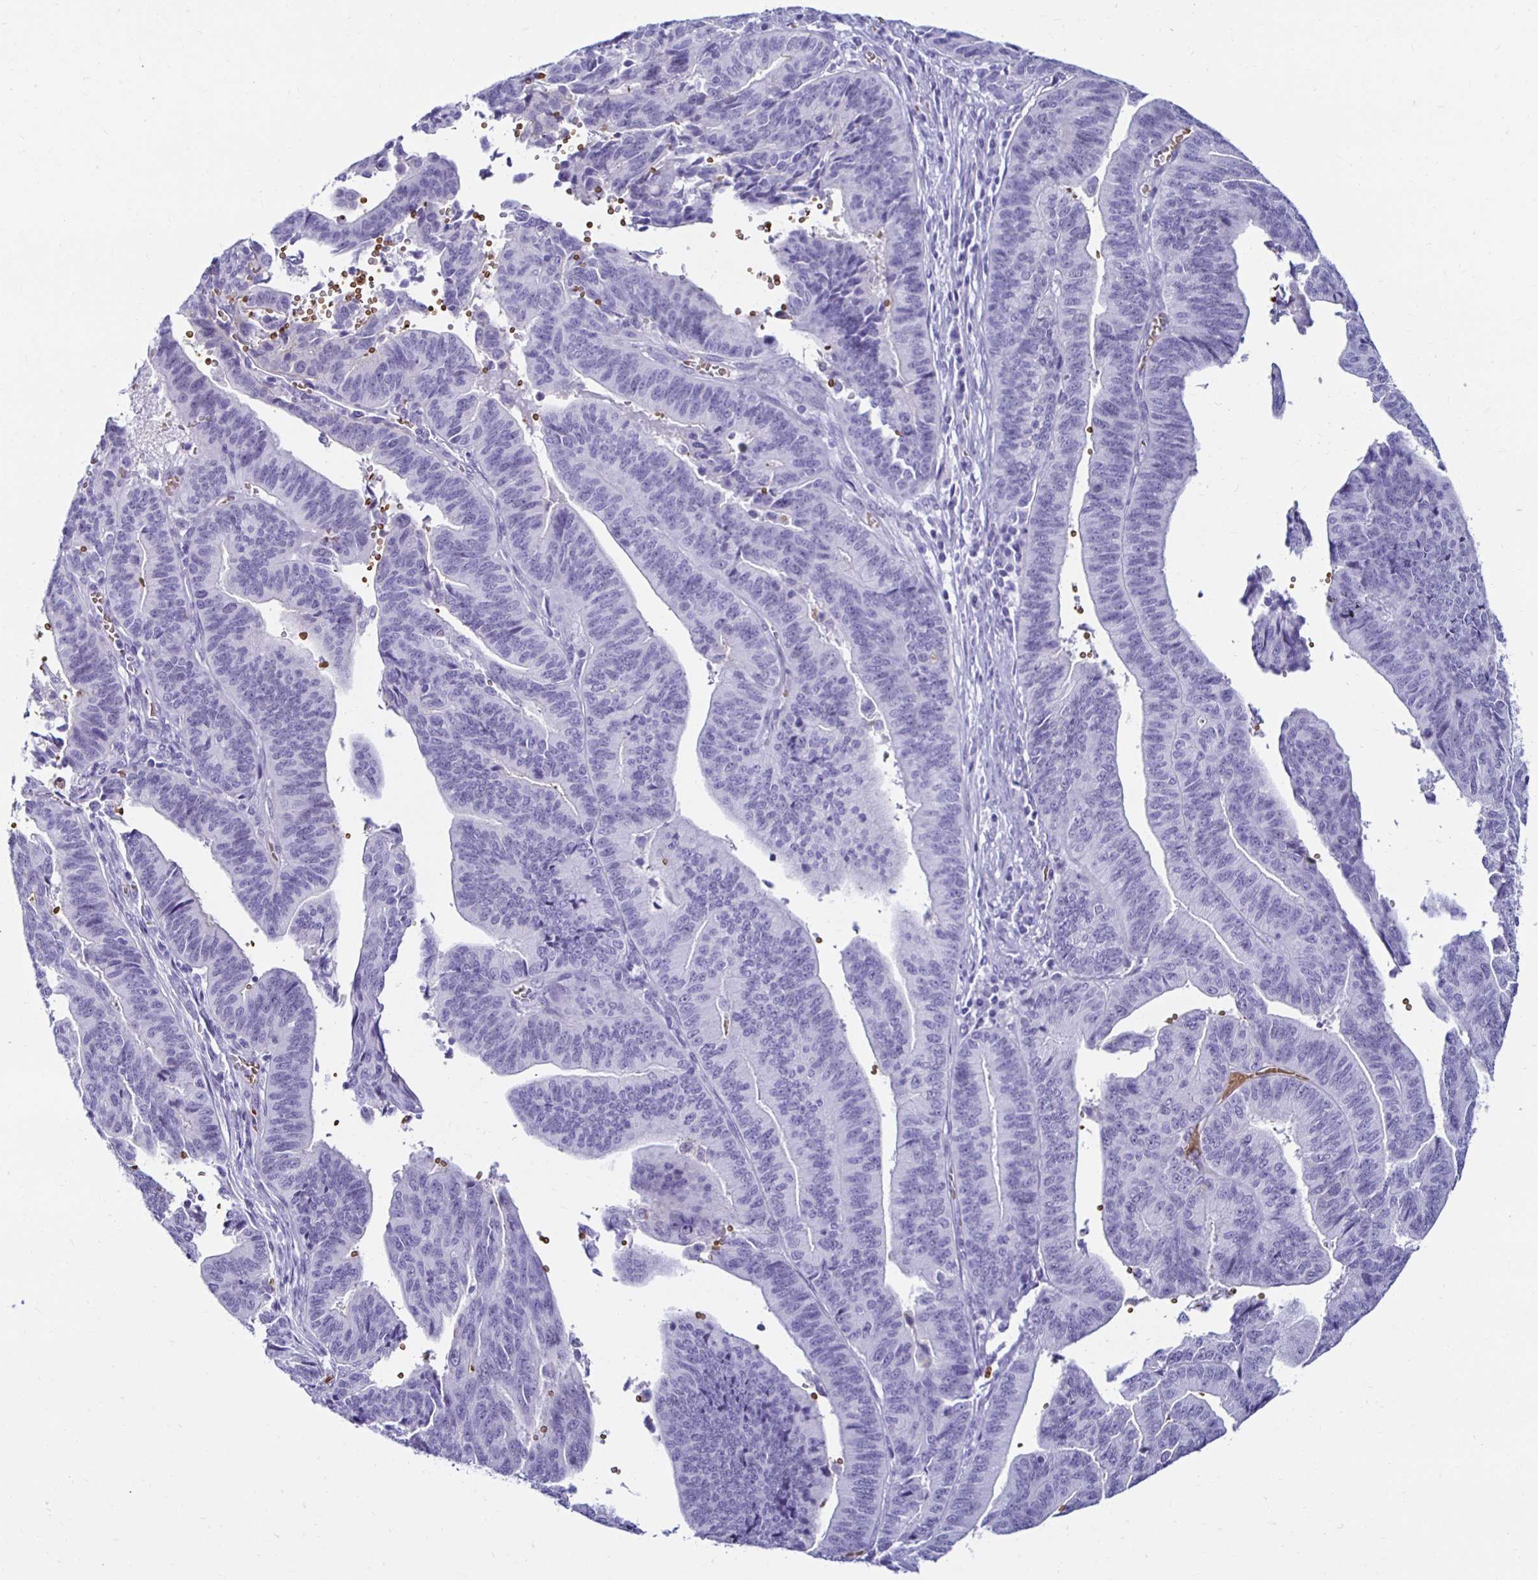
{"staining": {"intensity": "negative", "quantity": "none", "location": "none"}, "tissue": "endometrial cancer", "cell_type": "Tumor cells", "image_type": "cancer", "snomed": [{"axis": "morphology", "description": "Adenocarcinoma, NOS"}, {"axis": "topography", "description": "Endometrium"}], "caption": "The immunohistochemistry photomicrograph has no significant positivity in tumor cells of endometrial adenocarcinoma tissue. The staining was performed using DAB to visualize the protein expression in brown, while the nuclei were stained in blue with hematoxylin (Magnification: 20x).", "gene": "RHBDL3", "patient": {"sex": "female", "age": 65}}